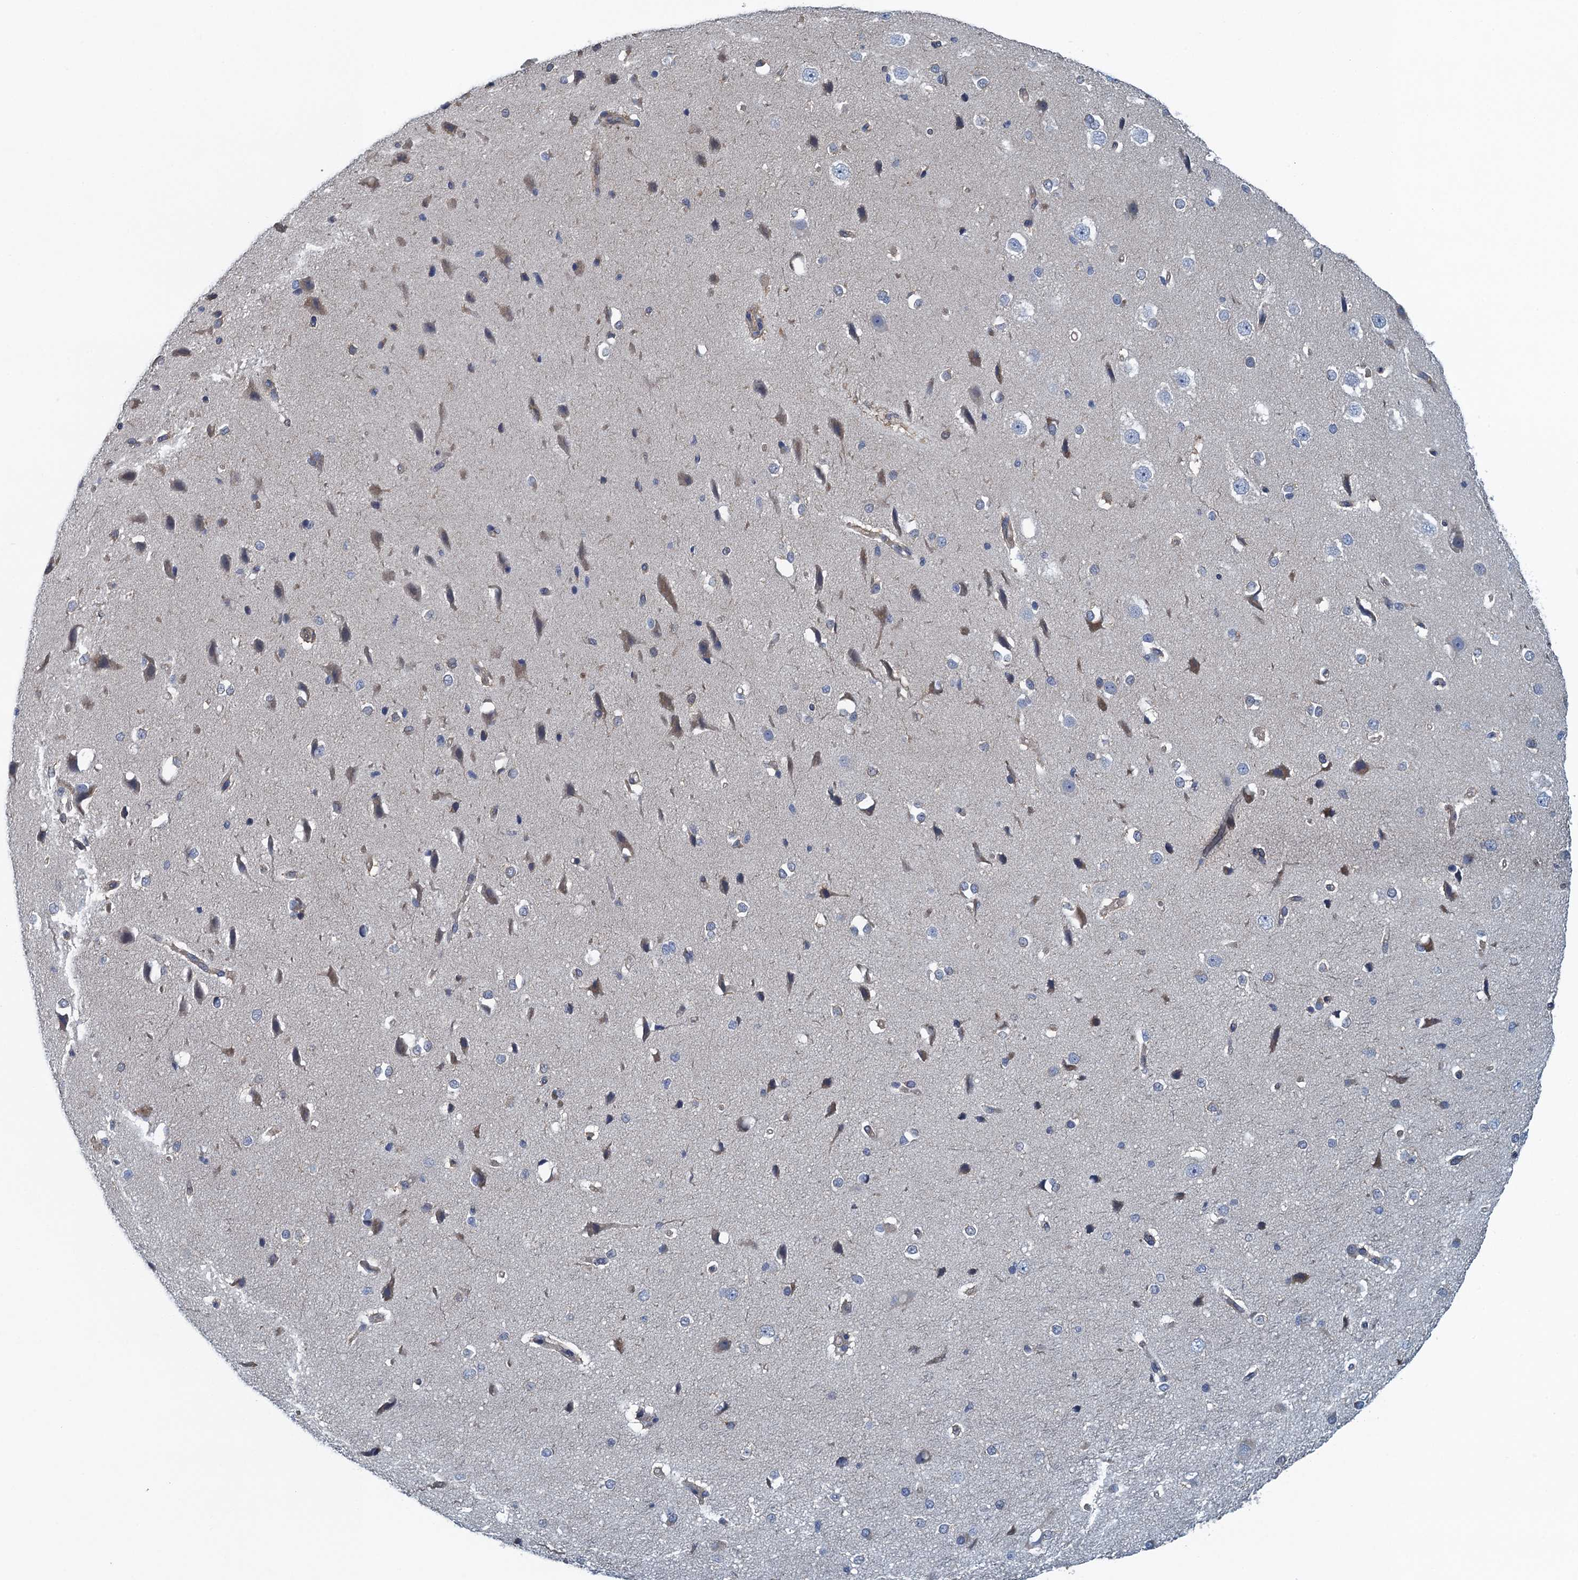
{"staining": {"intensity": "weak", "quantity": "25%-75%", "location": "cytoplasmic/membranous"}, "tissue": "cerebral cortex", "cell_type": "Endothelial cells", "image_type": "normal", "snomed": [{"axis": "morphology", "description": "Normal tissue, NOS"}, {"axis": "morphology", "description": "Developmental malformation"}, {"axis": "topography", "description": "Cerebral cortex"}], "caption": "The immunohistochemical stain highlights weak cytoplasmic/membranous positivity in endothelial cells of benign cerebral cortex.", "gene": "ALG2", "patient": {"sex": "female", "age": 30}}